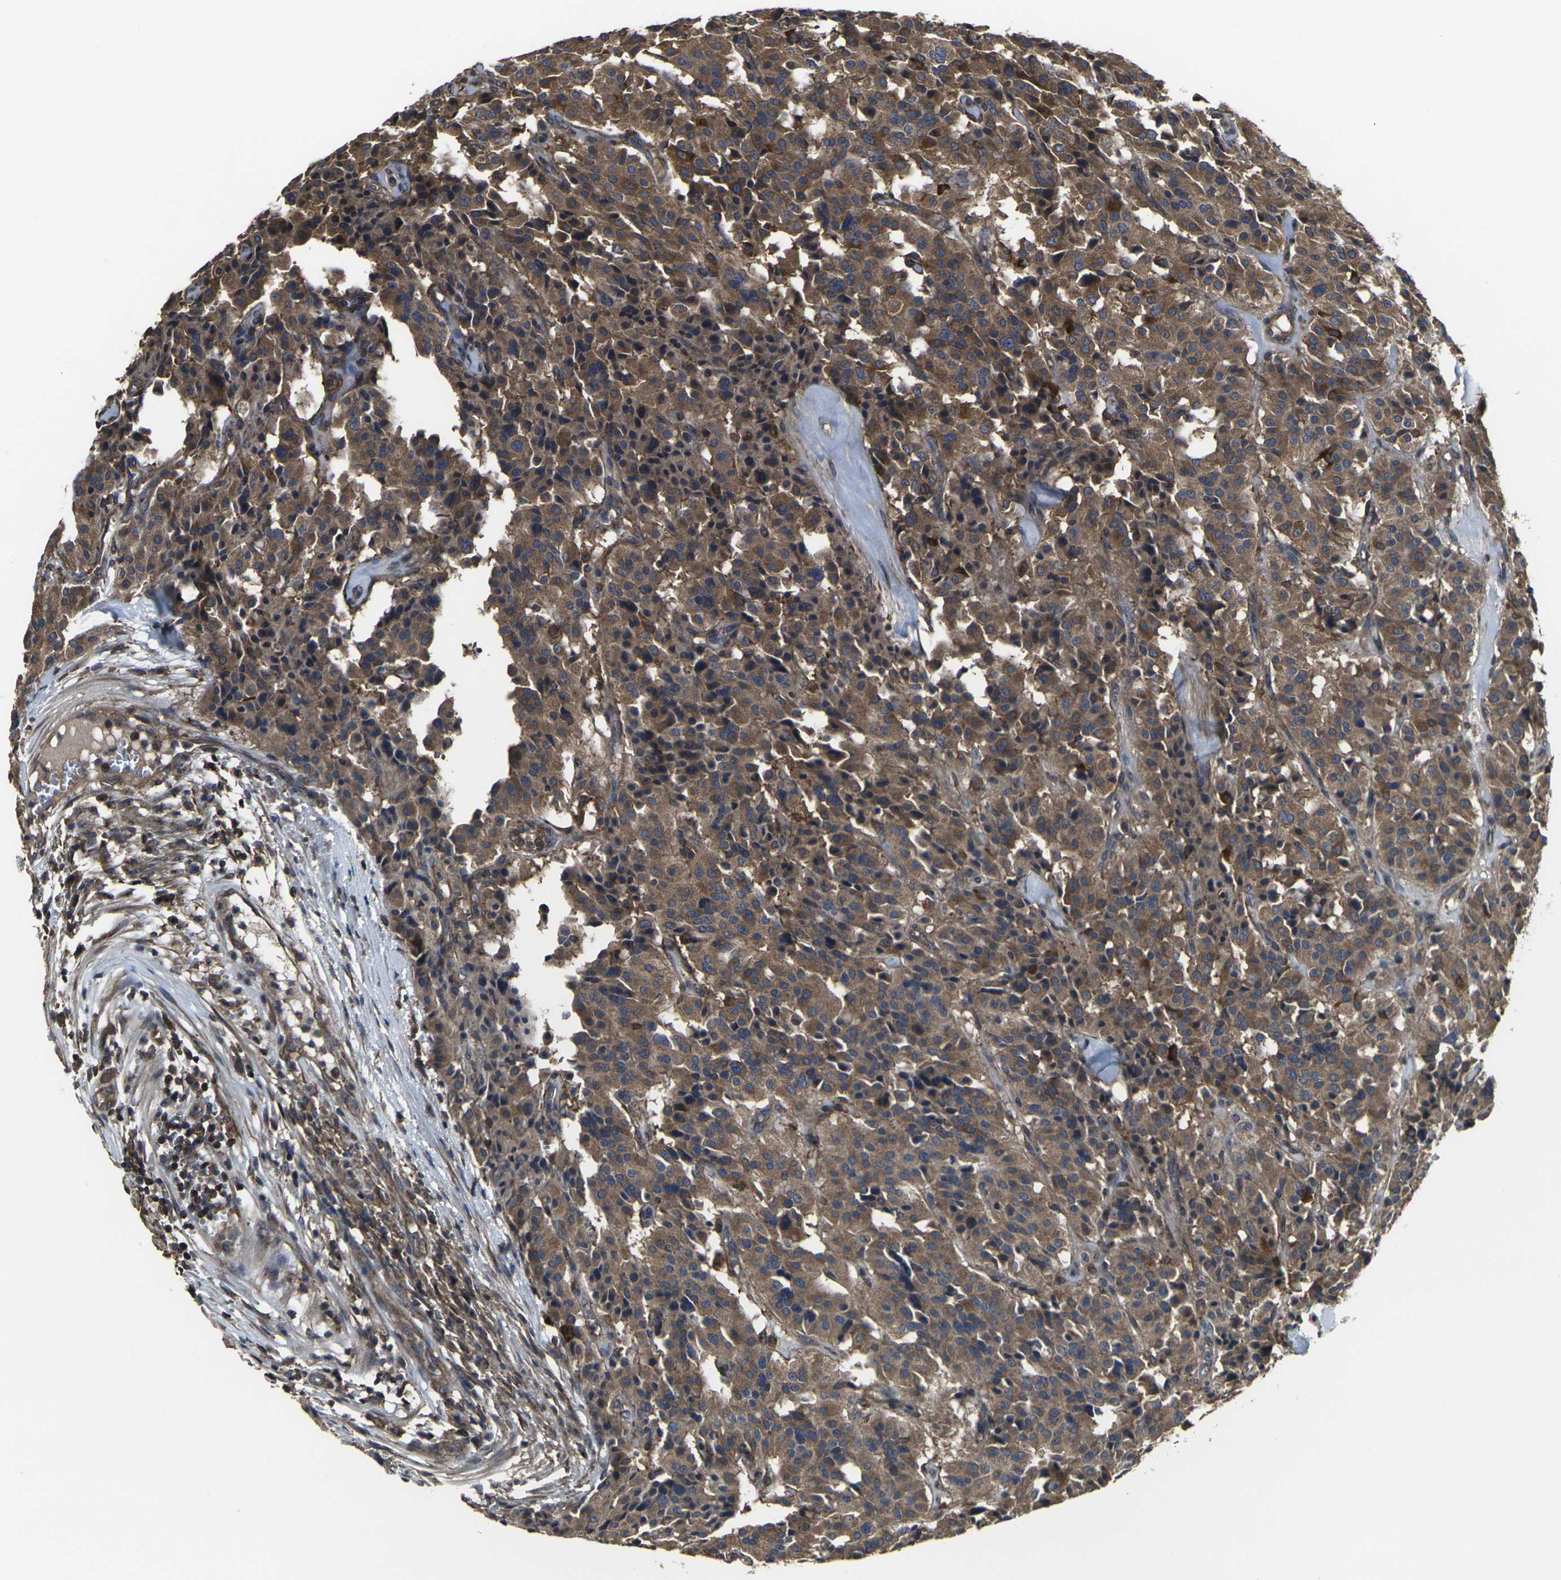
{"staining": {"intensity": "moderate", "quantity": ">75%", "location": "cytoplasmic/membranous"}, "tissue": "carcinoid", "cell_type": "Tumor cells", "image_type": "cancer", "snomed": [{"axis": "morphology", "description": "Carcinoid, malignant, NOS"}, {"axis": "topography", "description": "Lung"}], "caption": "This is an image of immunohistochemistry staining of carcinoid (malignant), which shows moderate positivity in the cytoplasmic/membranous of tumor cells.", "gene": "PRKACB", "patient": {"sex": "male", "age": 30}}